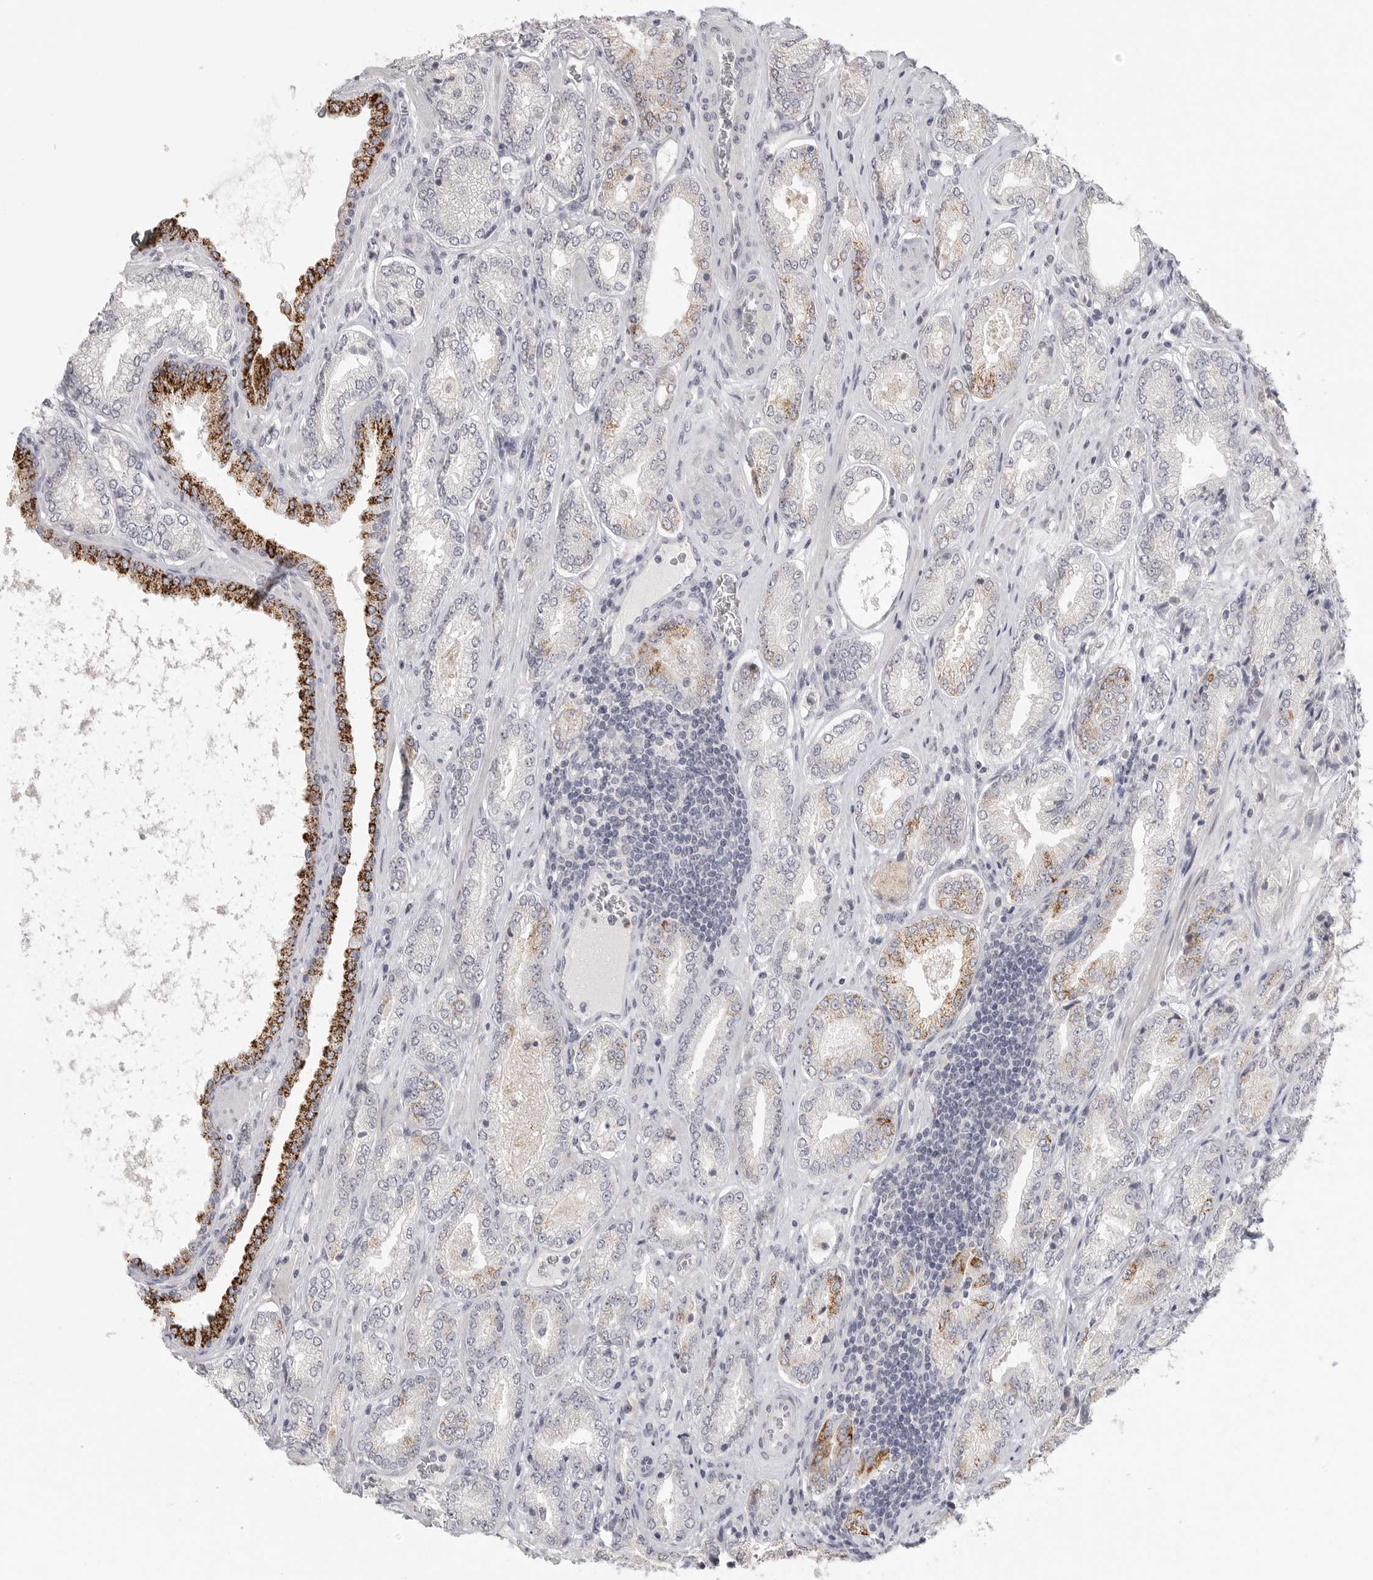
{"staining": {"intensity": "strong", "quantity": "25%-75%", "location": "cytoplasmic/membranous"}, "tissue": "prostate cancer", "cell_type": "Tumor cells", "image_type": "cancer", "snomed": [{"axis": "morphology", "description": "Adenocarcinoma, Low grade"}, {"axis": "topography", "description": "Prostate"}], "caption": "Tumor cells exhibit strong cytoplasmic/membranous staining in approximately 25%-75% of cells in prostate low-grade adenocarcinoma. The staining was performed using DAB to visualize the protein expression in brown, while the nuclei were stained in blue with hematoxylin (Magnification: 20x).", "gene": "HMGCS2", "patient": {"sex": "male", "age": 62}}